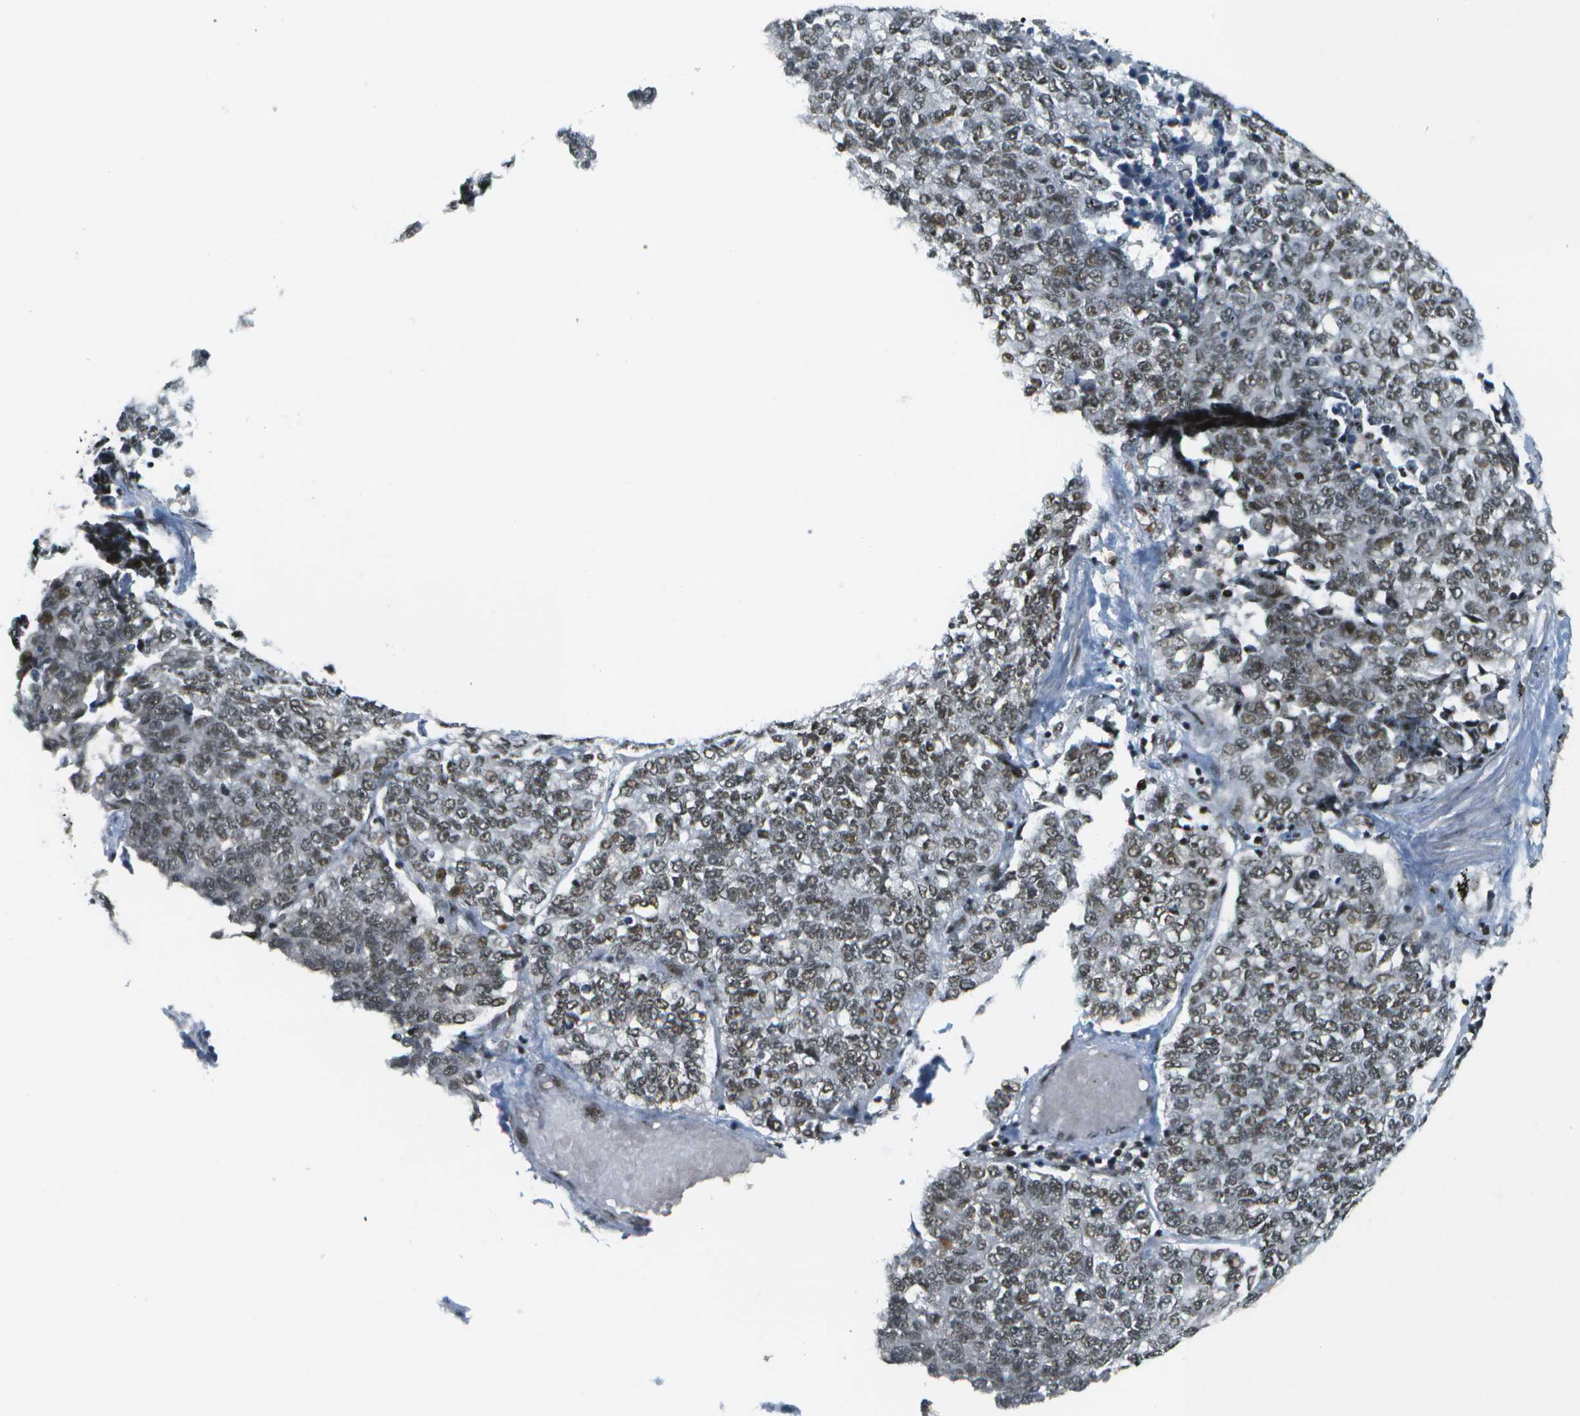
{"staining": {"intensity": "weak", "quantity": ">75%", "location": "nuclear"}, "tissue": "lung cancer", "cell_type": "Tumor cells", "image_type": "cancer", "snomed": [{"axis": "morphology", "description": "Adenocarcinoma, NOS"}, {"axis": "topography", "description": "Lung"}], "caption": "This micrograph exhibits lung cancer (adenocarcinoma) stained with immunohistochemistry (IHC) to label a protein in brown. The nuclear of tumor cells show weak positivity for the protein. Nuclei are counter-stained blue.", "gene": "IRF7", "patient": {"sex": "male", "age": 49}}